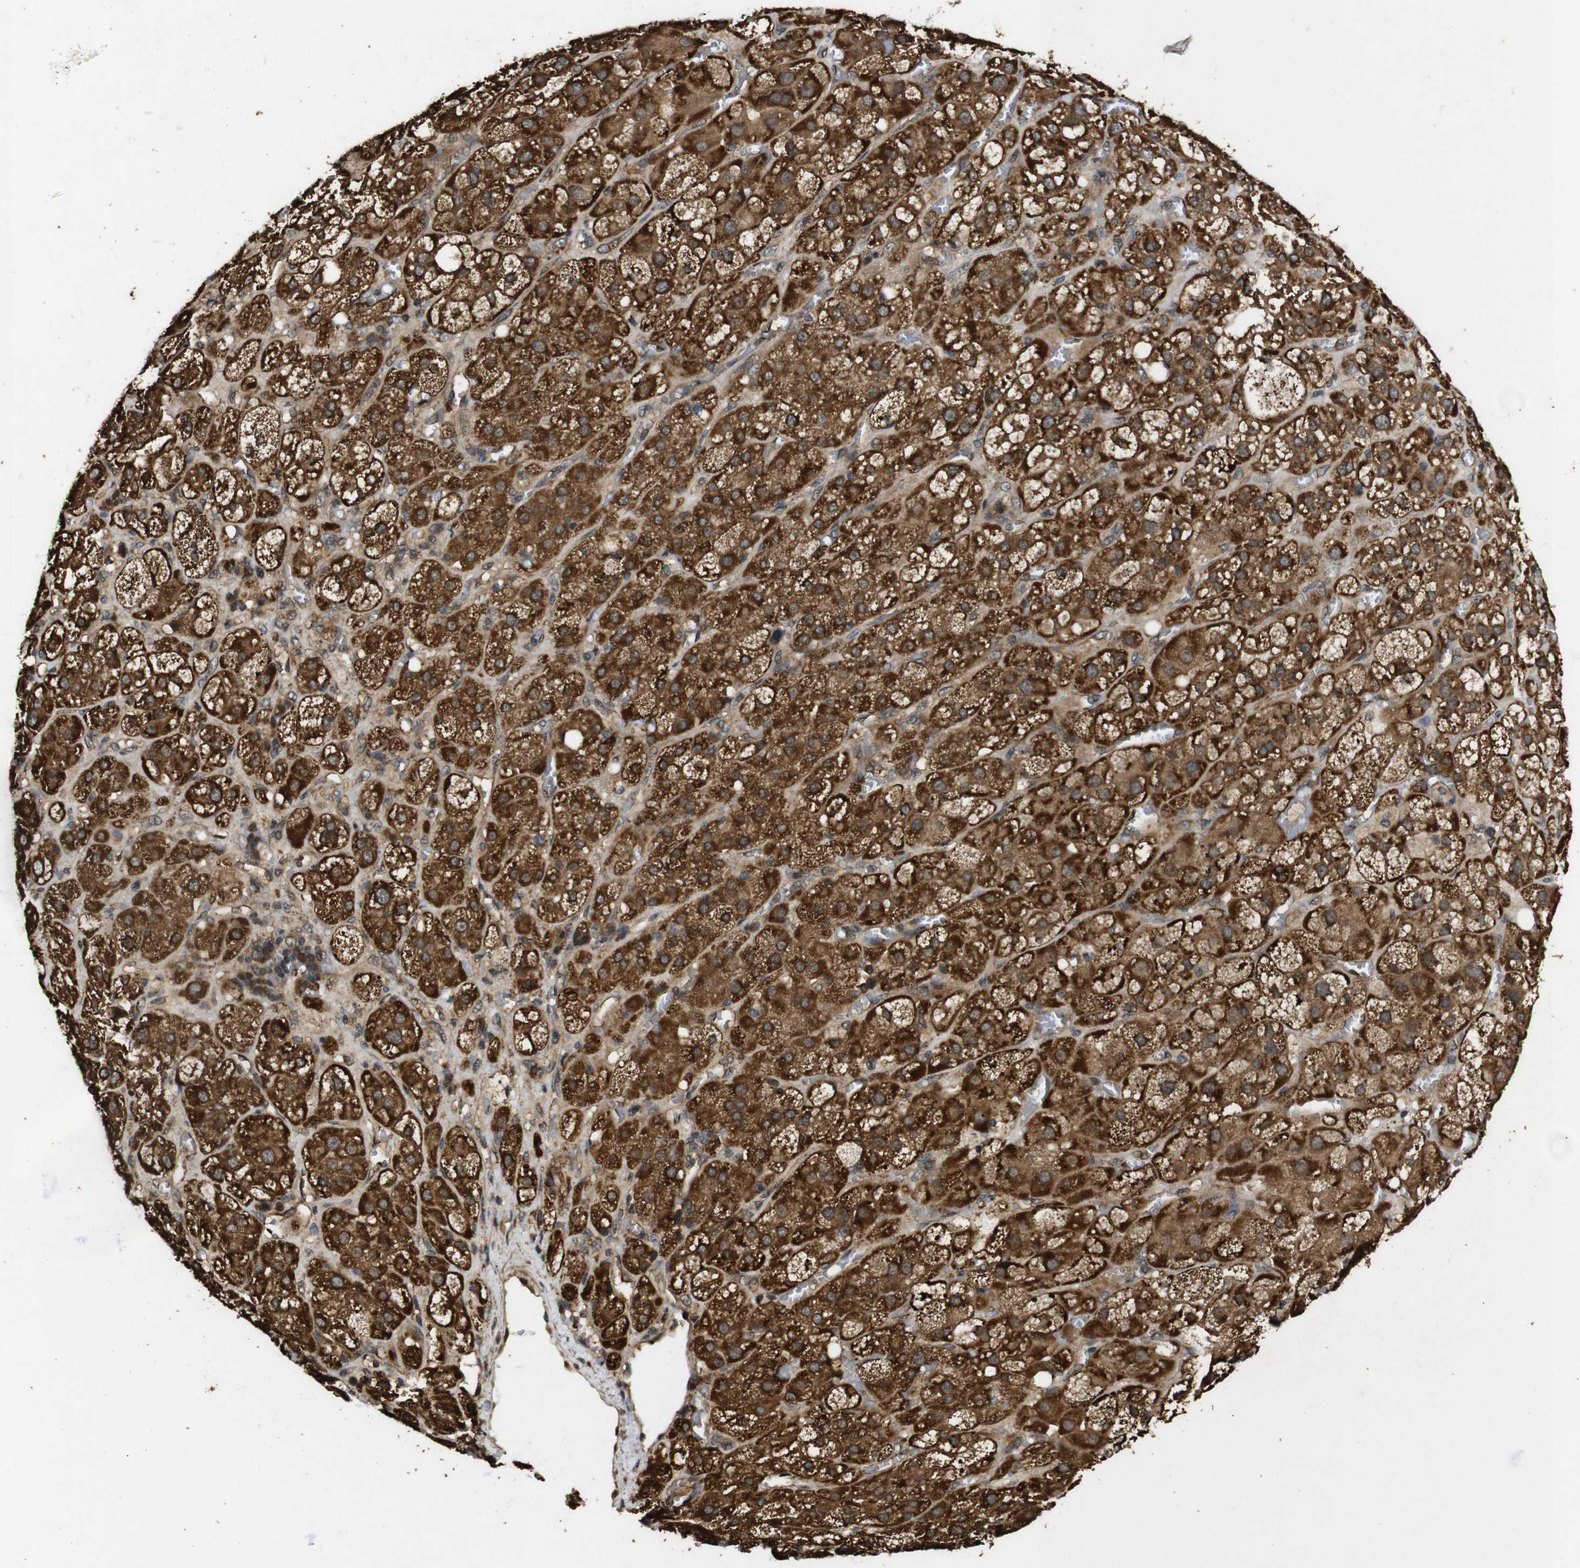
{"staining": {"intensity": "strong", "quantity": ">75%", "location": "cytoplasmic/membranous"}, "tissue": "adrenal gland", "cell_type": "Glandular cells", "image_type": "normal", "snomed": [{"axis": "morphology", "description": "Normal tissue, NOS"}, {"axis": "topography", "description": "Adrenal gland"}], "caption": "Immunohistochemical staining of unremarkable adrenal gland exhibits strong cytoplasmic/membranous protein expression in approximately >75% of glandular cells.", "gene": "RIPK1", "patient": {"sex": "female", "age": 47}}